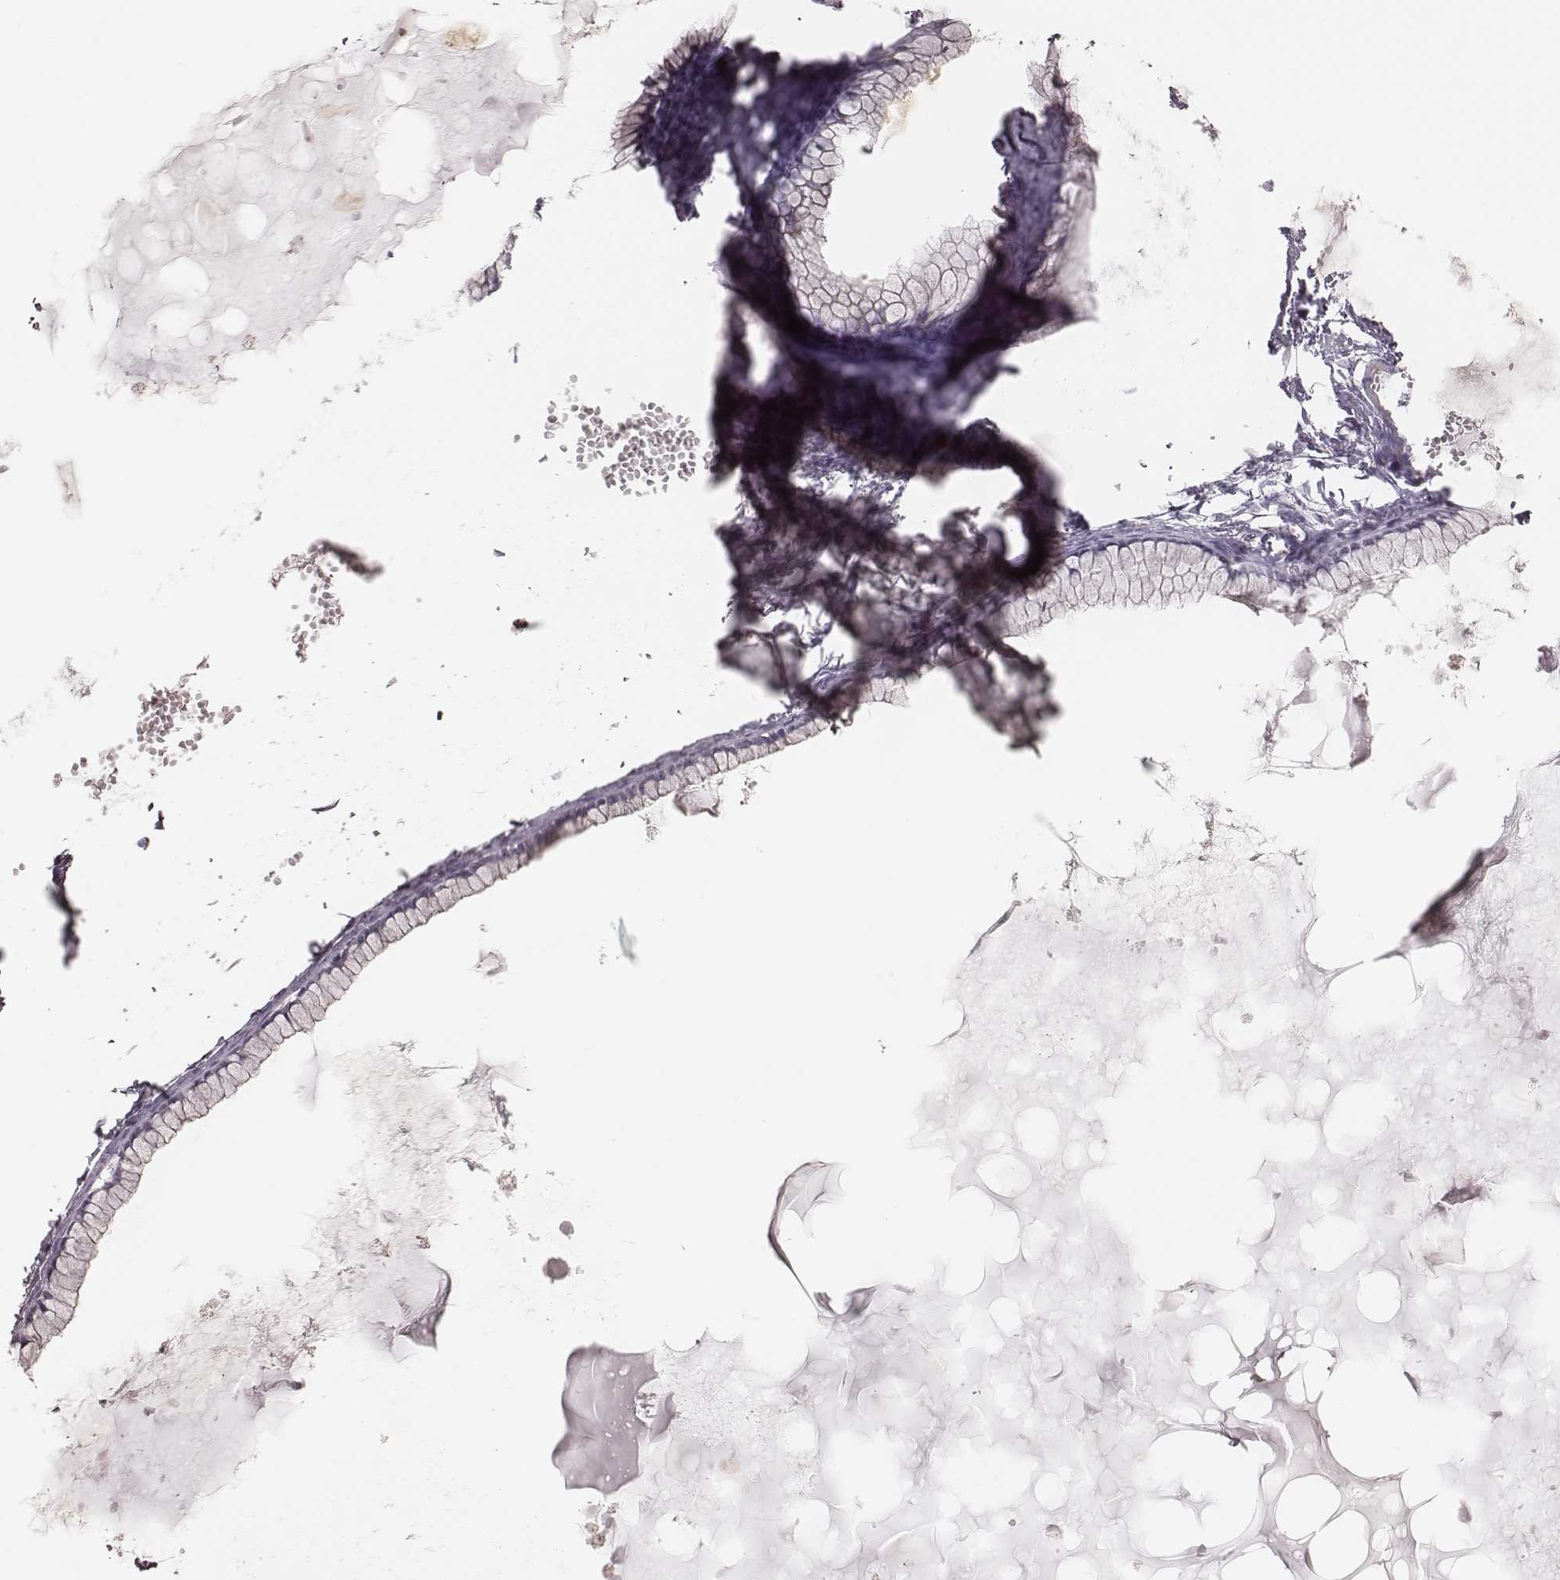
{"staining": {"intensity": "negative", "quantity": "none", "location": "none"}, "tissue": "ovarian cancer", "cell_type": "Tumor cells", "image_type": "cancer", "snomed": [{"axis": "morphology", "description": "Cystadenocarcinoma, mucinous, NOS"}, {"axis": "topography", "description": "Ovary"}], "caption": "Tumor cells are negative for brown protein staining in ovarian cancer.", "gene": "ABCA7", "patient": {"sex": "female", "age": 41}}